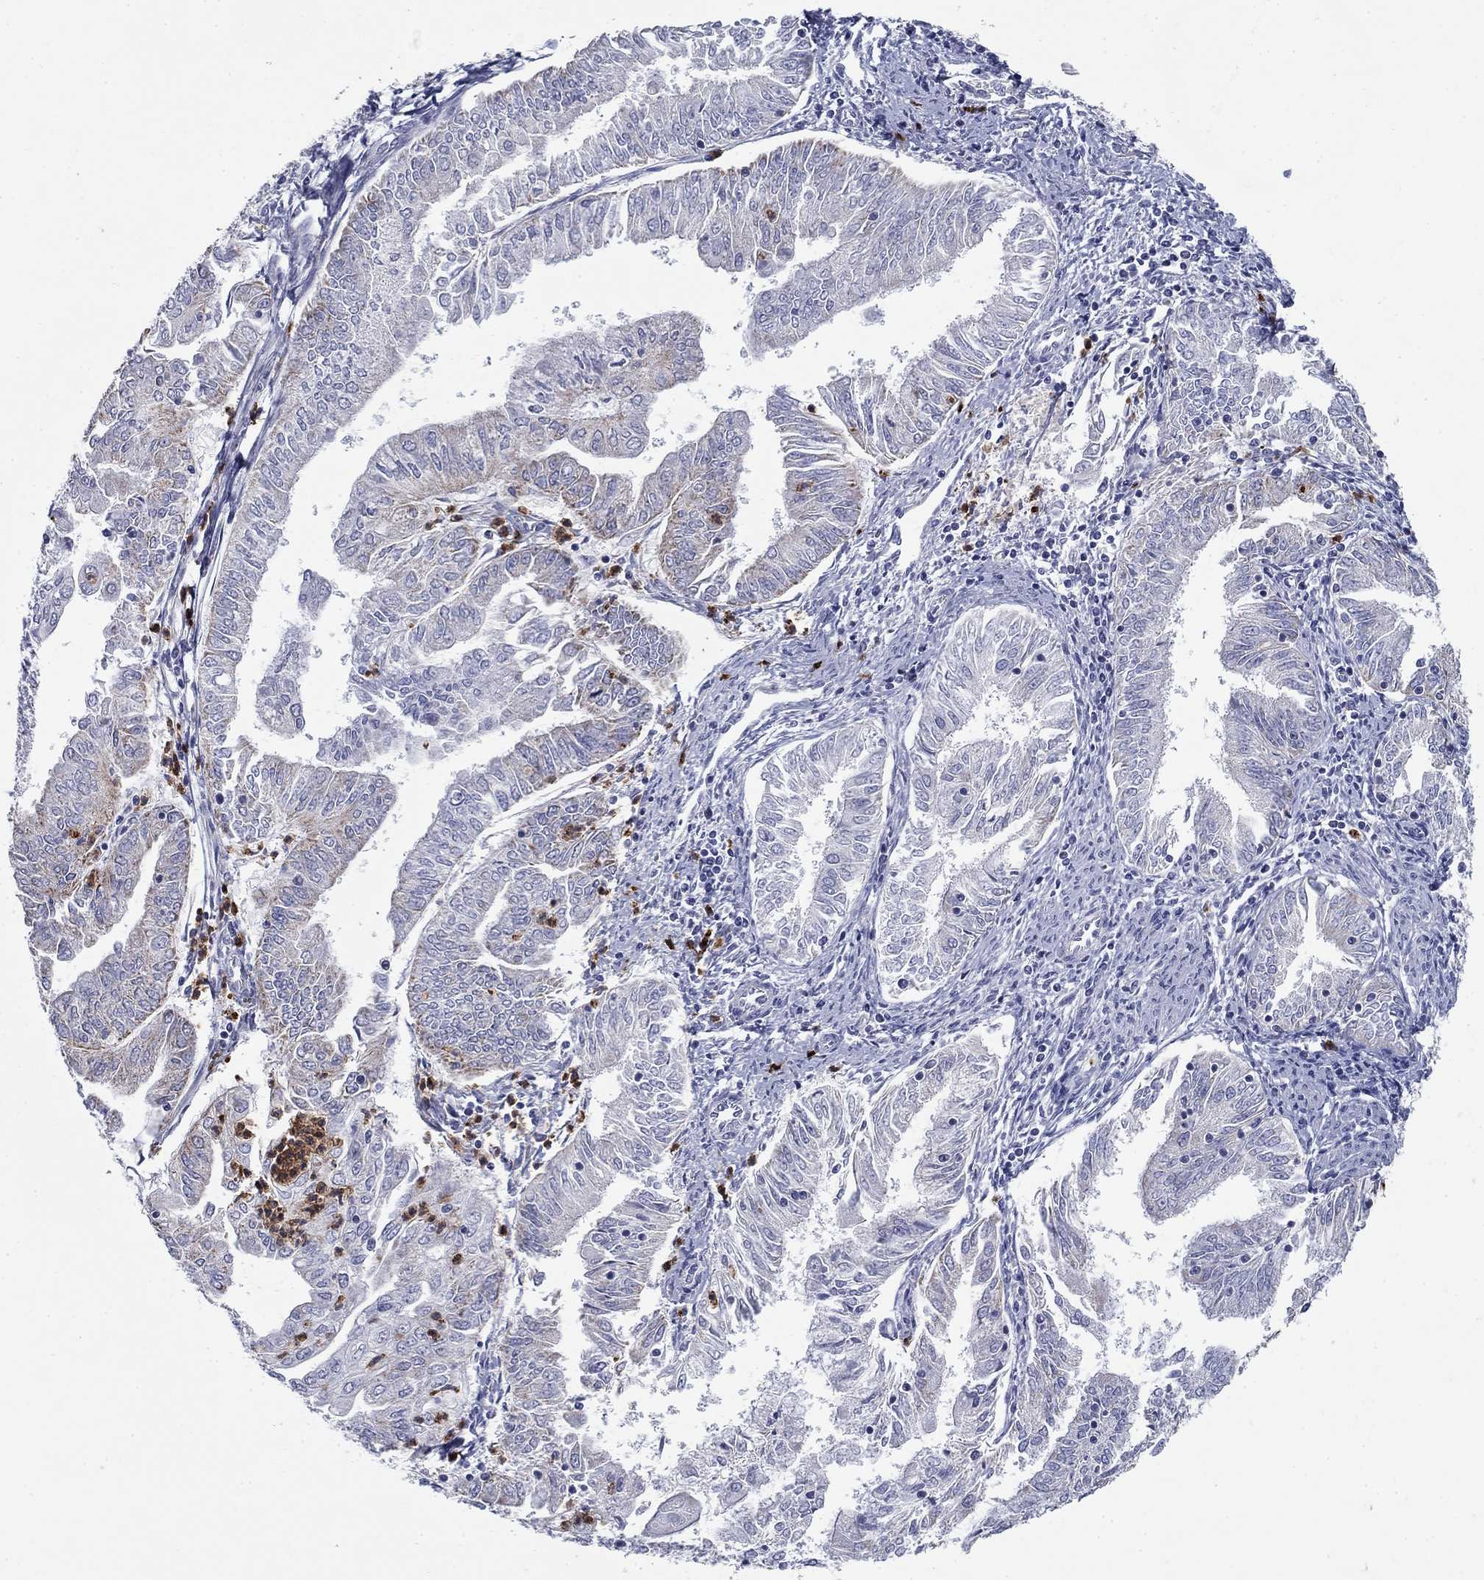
{"staining": {"intensity": "weak", "quantity": "<25%", "location": "cytoplasmic/membranous"}, "tissue": "endometrial cancer", "cell_type": "Tumor cells", "image_type": "cancer", "snomed": [{"axis": "morphology", "description": "Adenocarcinoma, NOS"}, {"axis": "topography", "description": "Endometrium"}], "caption": "Micrograph shows no significant protein staining in tumor cells of endometrial cancer.", "gene": "NDUFA4L2", "patient": {"sex": "female", "age": 56}}